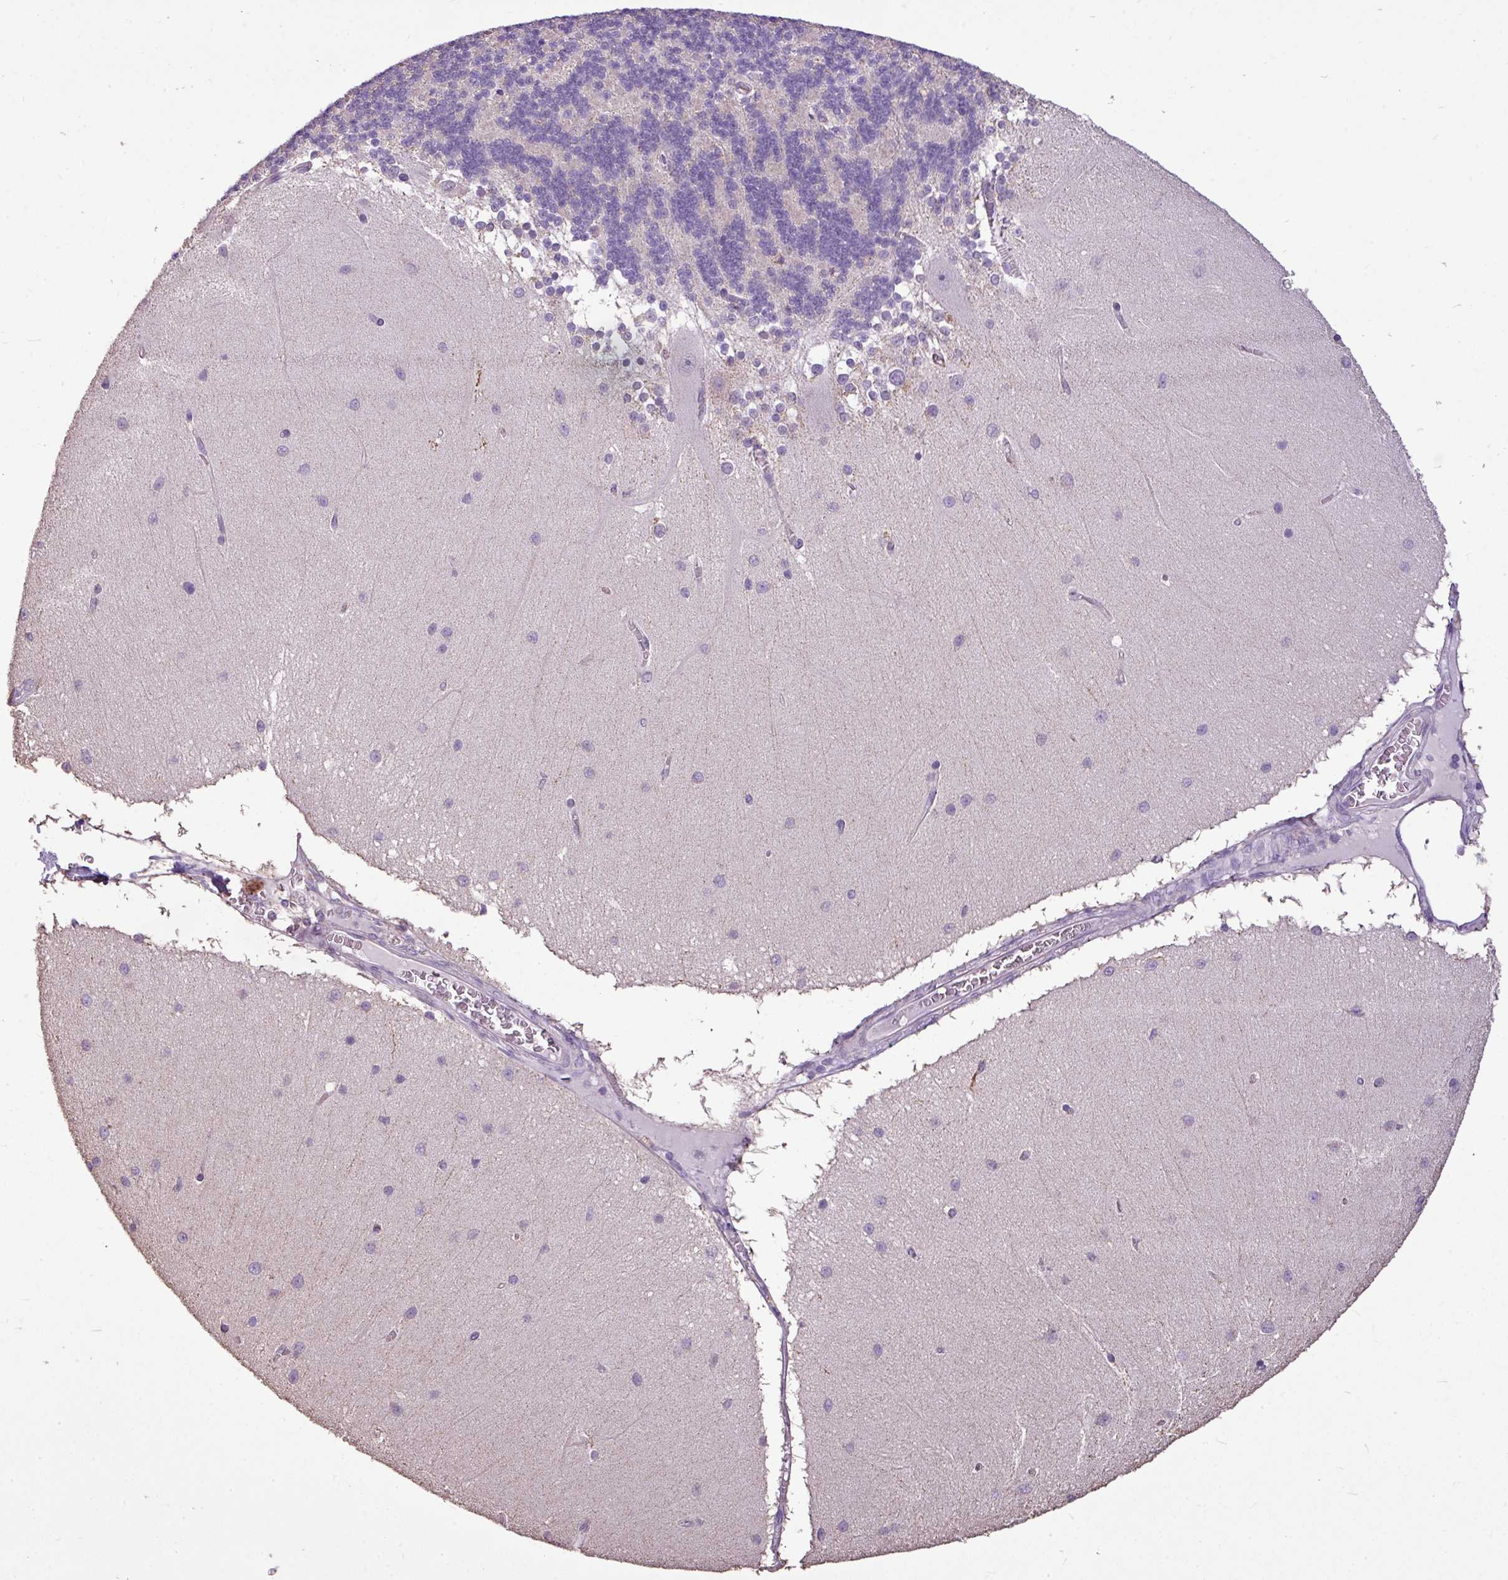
{"staining": {"intensity": "negative", "quantity": "none", "location": "none"}, "tissue": "cerebellum", "cell_type": "Cells in granular layer", "image_type": "normal", "snomed": [{"axis": "morphology", "description": "Normal tissue, NOS"}, {"axis": "topography", "description": "Cerebellum"}], "caption": "IHC photomicrograph of benign cerebellum: human cerebellum stained with DAB displays no significant protein expression in cells in granular layer. Nuclei are stained in blue.", "gene": "ALDH2", "patient": {"sex": "female", "age": 54}}